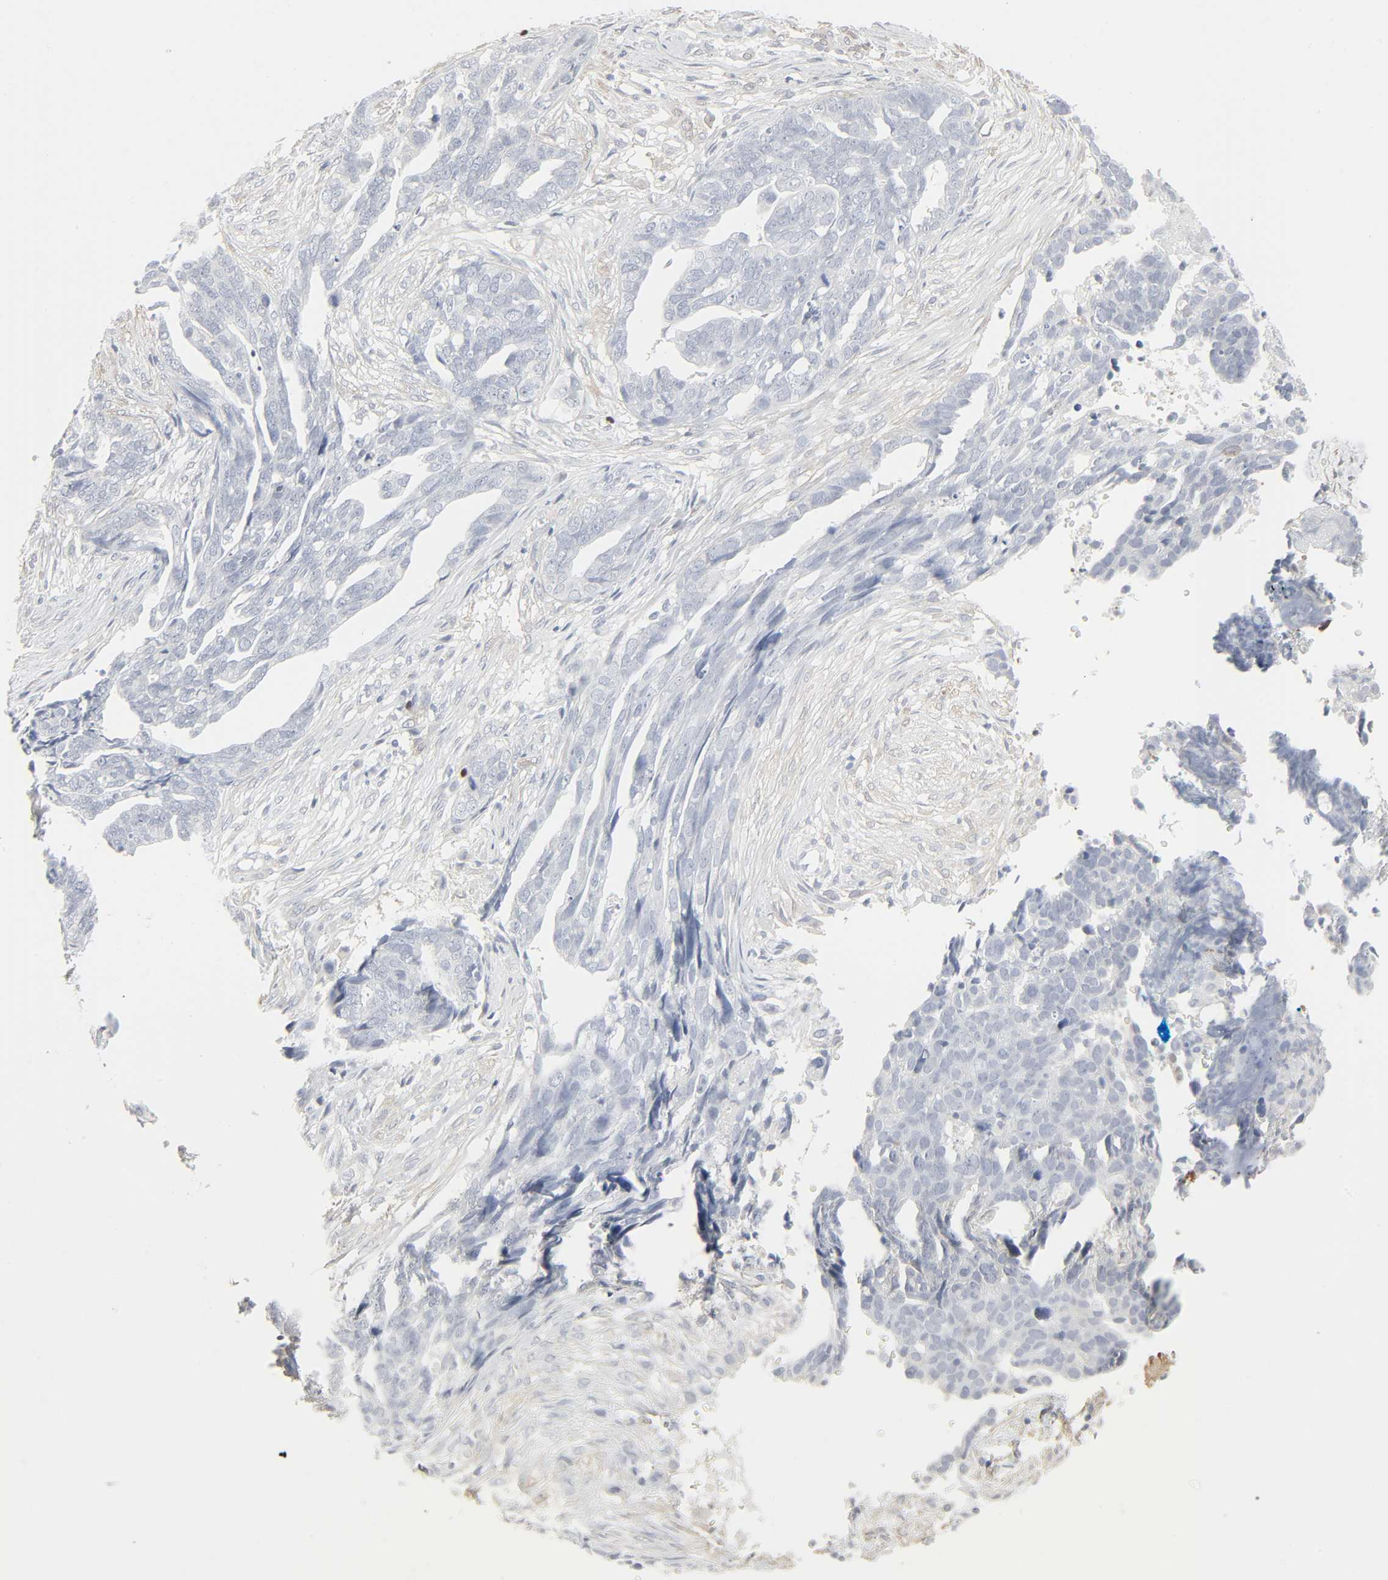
{"staining": {"intensity": "negative", "quantity": "none", "location": "none"}, "tissue": "ovarian cancer", "cell_type": "Tumor cells", "image_type": "cancer", "snomed": [{"axis": "morphology", "description": "Normal tissue, NOS"}, {"axis": "morphology", "description": "Cystadenocarcinoma, serous, NOS"}, {"axis": "topography", "description": "Fallopian tube"}, {"axis": "topography", "description": "Ovary"}], "caption": "This micrograph is of ovarian cancer stained with immunohistochemistry (IHC) to label a protein in brown with the nuclei are counter-stained blue. There is no staining in tumor cells.", "gene": "ZBTB16", "patient": {"sex": "female", "age": 56}}